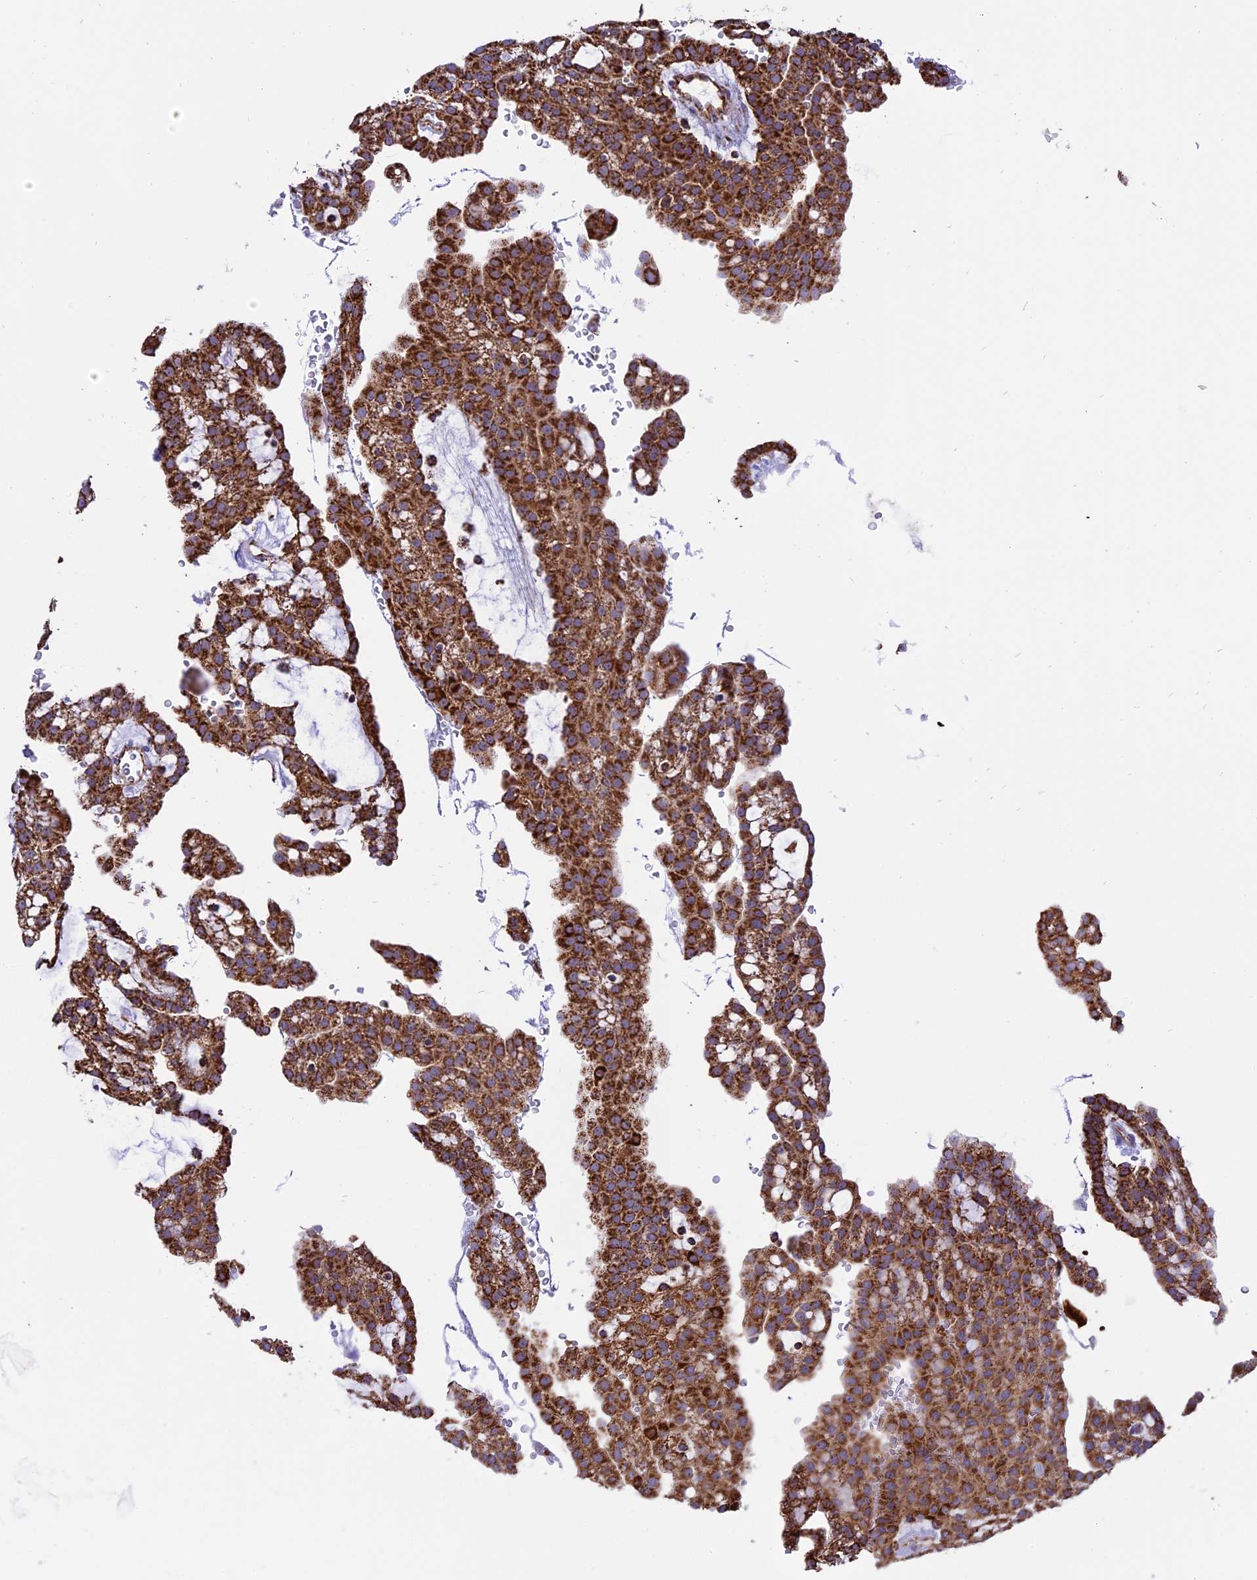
{"staining": {"intensity": "strong", "quantity": ">75%", "location": "cytoplasmic/membranous"}, "tissue": "renal cancer", "cell_type": "Tumor cells", "image_type": "cancer", "snomed": [{"axis": "morphology", "description": "Adenocarcinoma, NOS"}, {"axis": "topography", "description": "Kidney"}], "caption": "A high-resolution micrograph shows IHC staining of renal cancer, which displays strong cytoplasmic/membranous staining in about >75% of tumor cells.", "gene": "TTC4", "patient": {"sex": "male", "age": 63}}